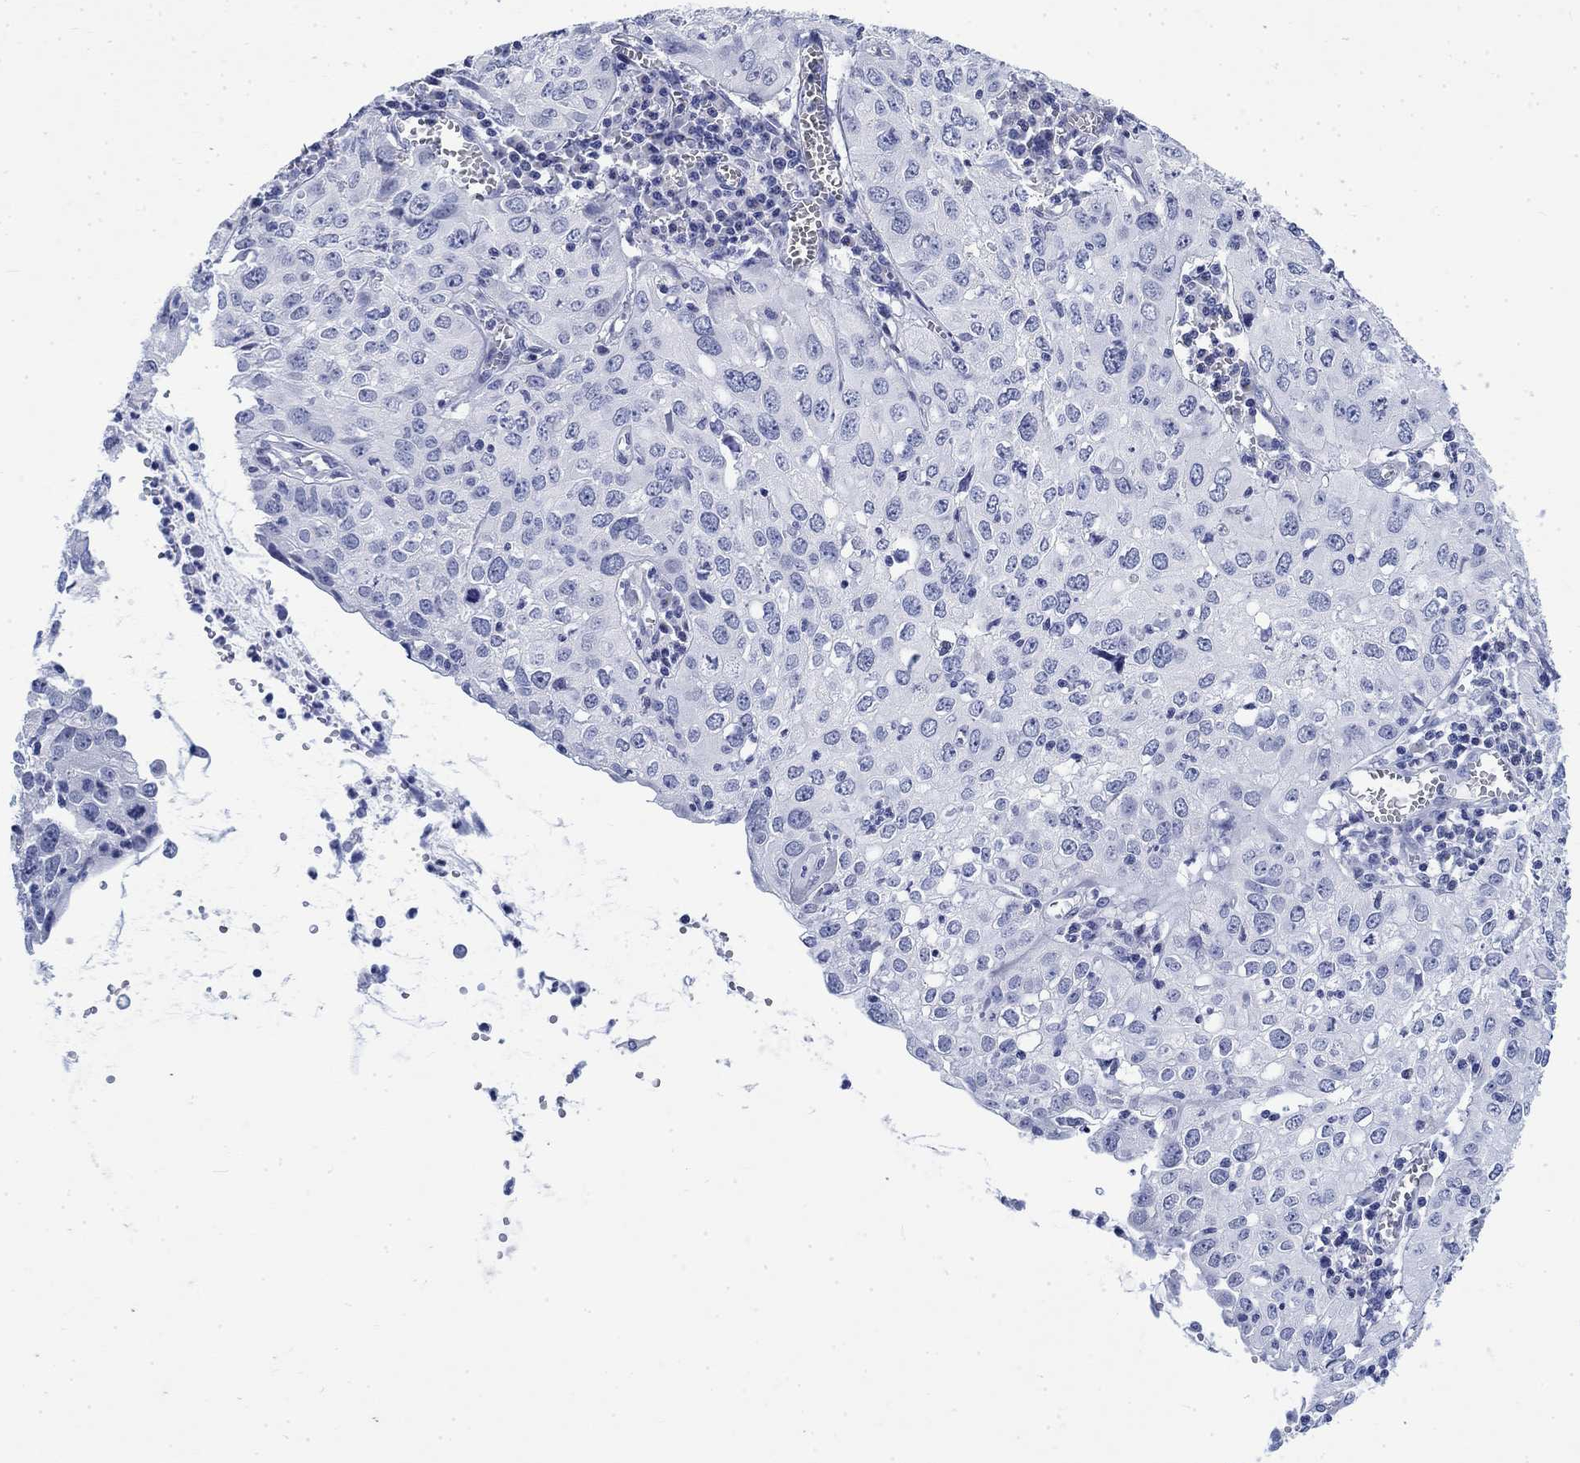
{"staining": {"intensity": "negative", "quantity": "none", "location": "none"}, "tissue": "cervical cancer", "cell_type": "Tumor cells", "image_type": "cancer", "snomed": [{"axis": "morphology", "description": "Squamous cell carcinoma, NOS"}, {"axis": "topography", "description": "Cervix"}], "caption": "A high-resolution photomicrograph shows immunohistochemistry (IHC) staining of cervical squamous cell carcinoma, which demonstrates no significant positivity in tumor cells. (DAB immunohistochemistry (IHC) with hematoxylin counter stain).", "gene": "KRT76", "patient": {"sex": "female", "age": 24}}